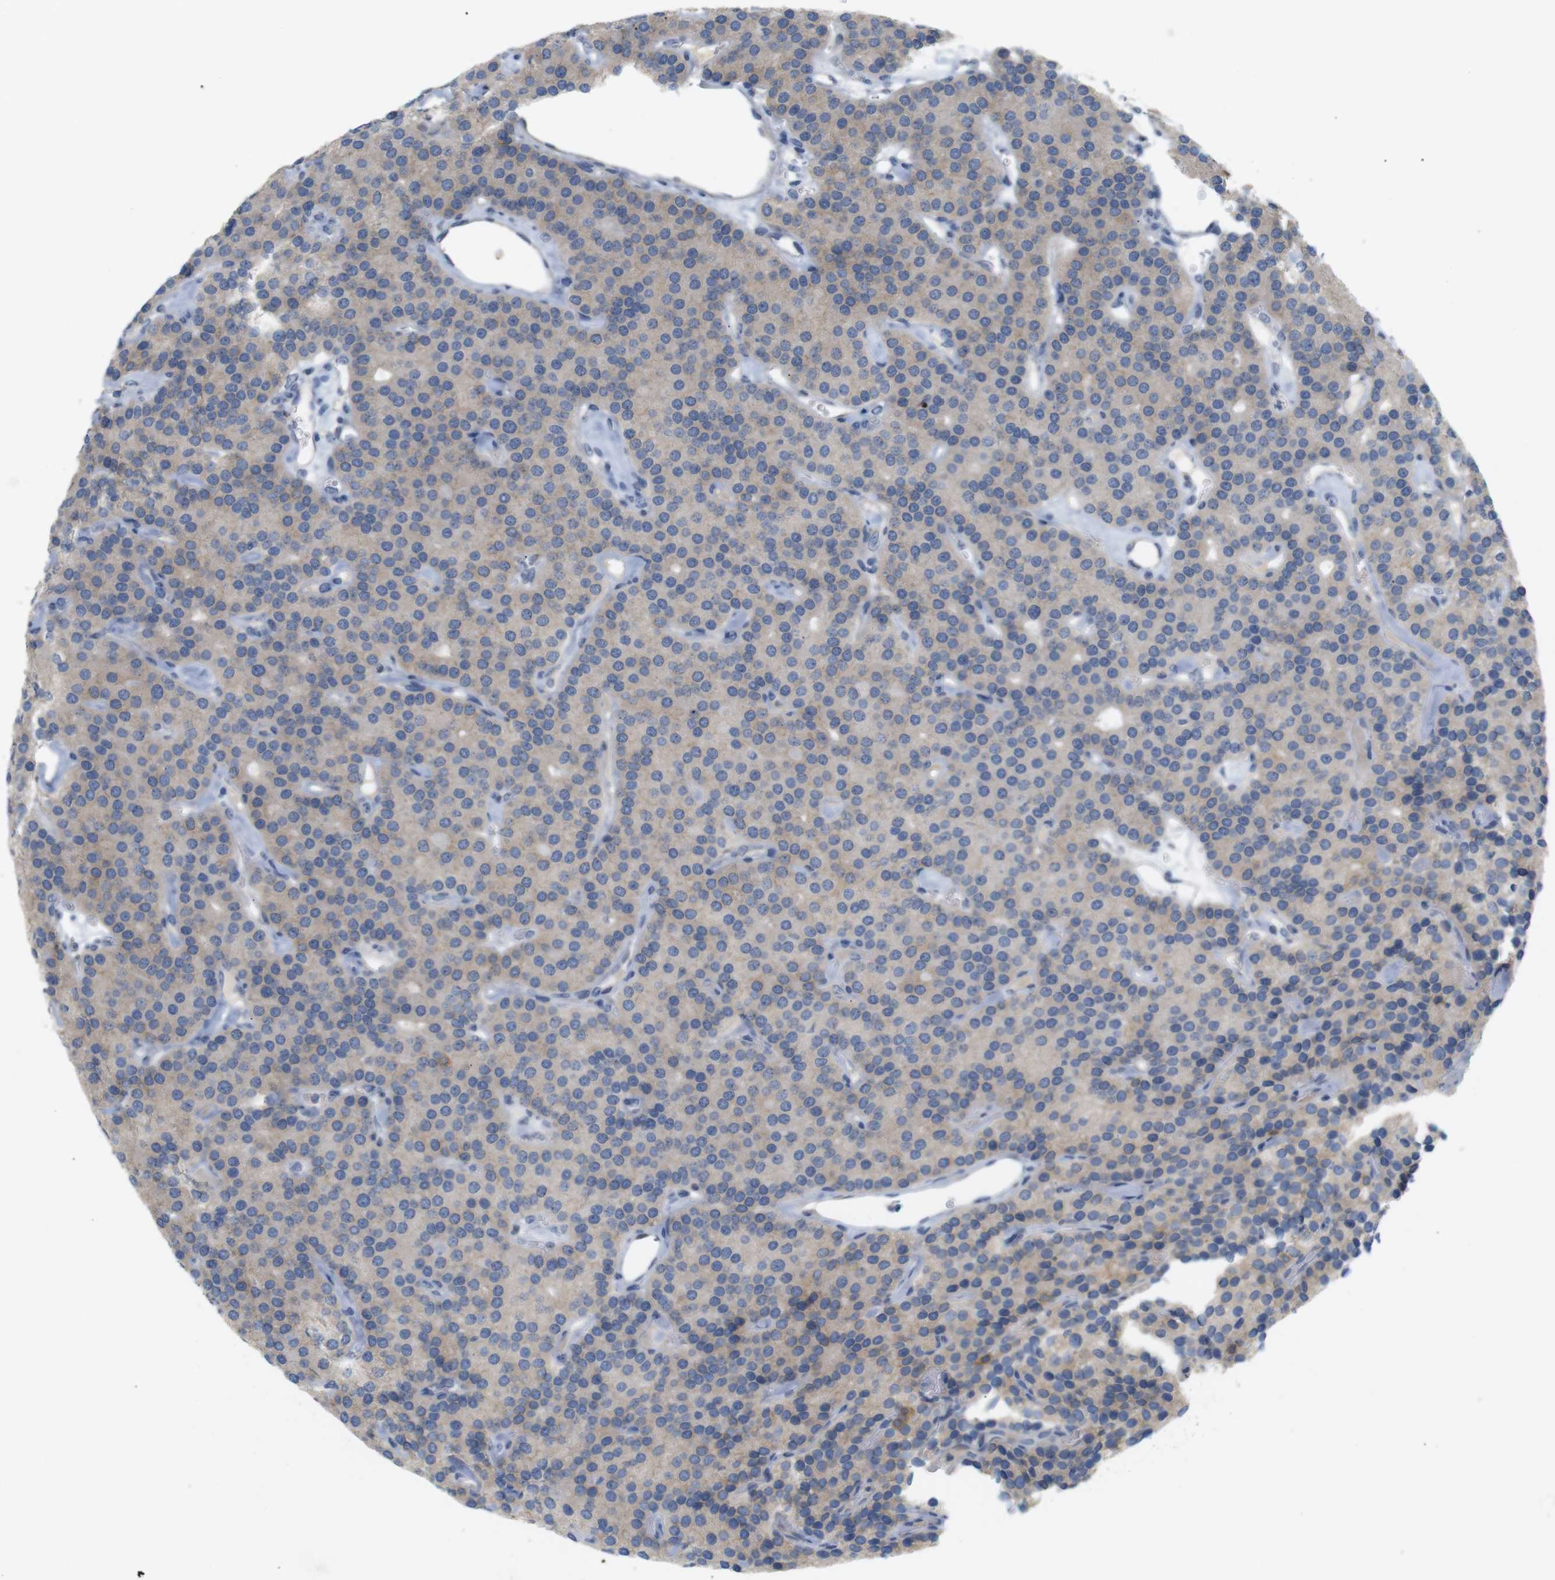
{"staining": {"intensity": "moderate", "quantity": "<25%", "location": "cytoplasmic/membranous"}, "tissue": "parathyroid gland", "cell_type": "Glandular cells", "image_type": "normal", "snomed": [{"axis": "morphology", "description": "Normal tissue, NOS"}, {"axis": "morphology", "description": "Adenoma, NOS"}, {"axis": "topography", "description": "Parathyroid gland"}], "caption": "About <25% of glandular cells in benign human parathyroid gland exhibit moderate cytoplasmic/membranous protein staining as visualized by brown immunohistochemical staining.", "gene": "ITPR1", "patient": {"sex": "female", "age": 86}}